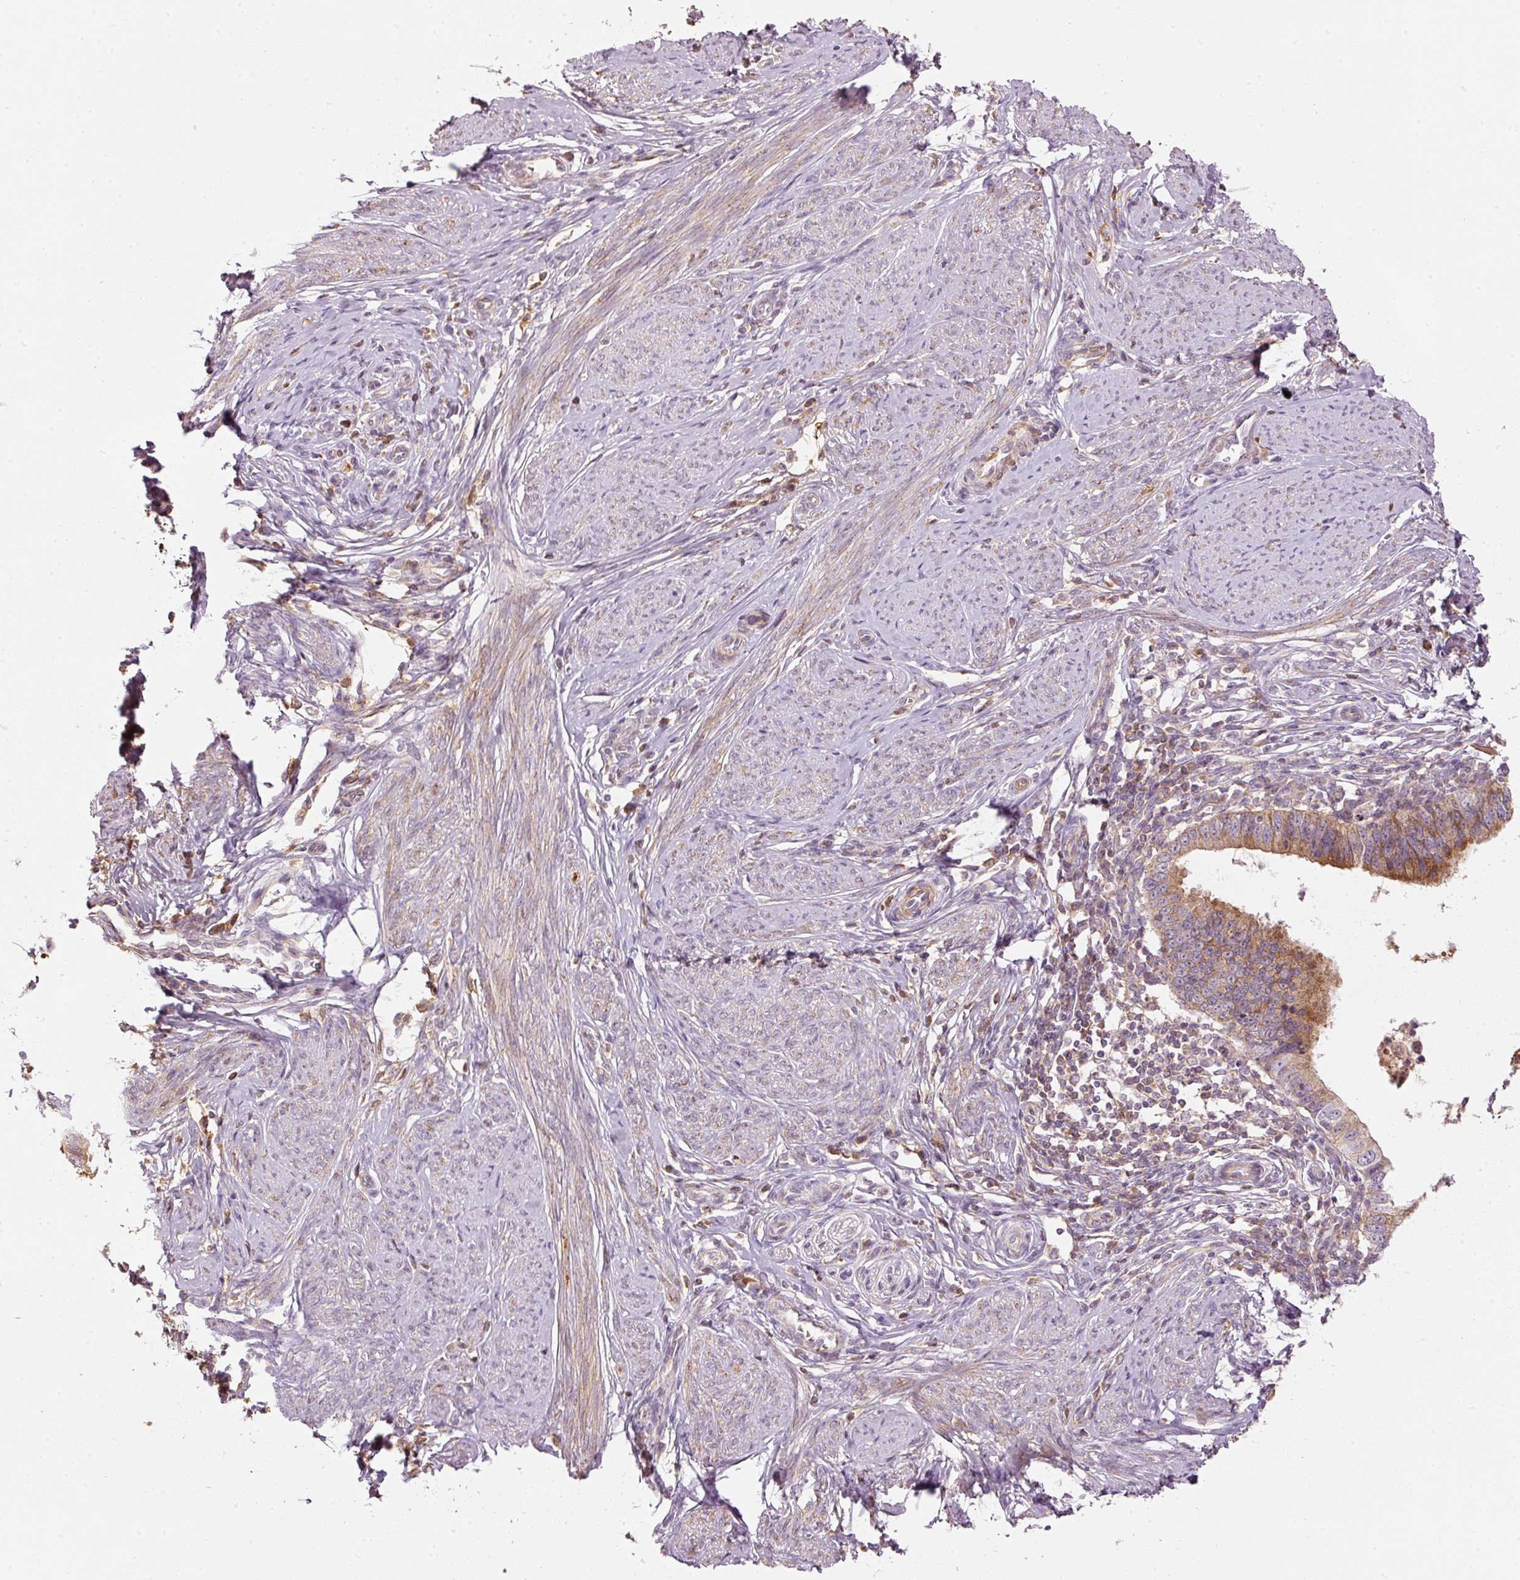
{"staining": {"intensity": "moderate", "quantity": ">75%", "location": "cytoplasmic/membranous"}, "tissue": "cervical cancer", "cell_type": "Tumor cells", "image_type": "cancer", "snomed": [{"axis": "morphology", "description": "Adenocarcinoma, NOS"}, {"axis": "topography", "description": "Cervix"}], "caption": "Immunohistochemistry (IHC) of cervical adenocarcinoma shows medium levels of moderate cytoplasmic/membranous positivity in approximately >75% of tumor cells.", "gene": "SERPING1", "patient": {"sex": "female", "age": 36}}